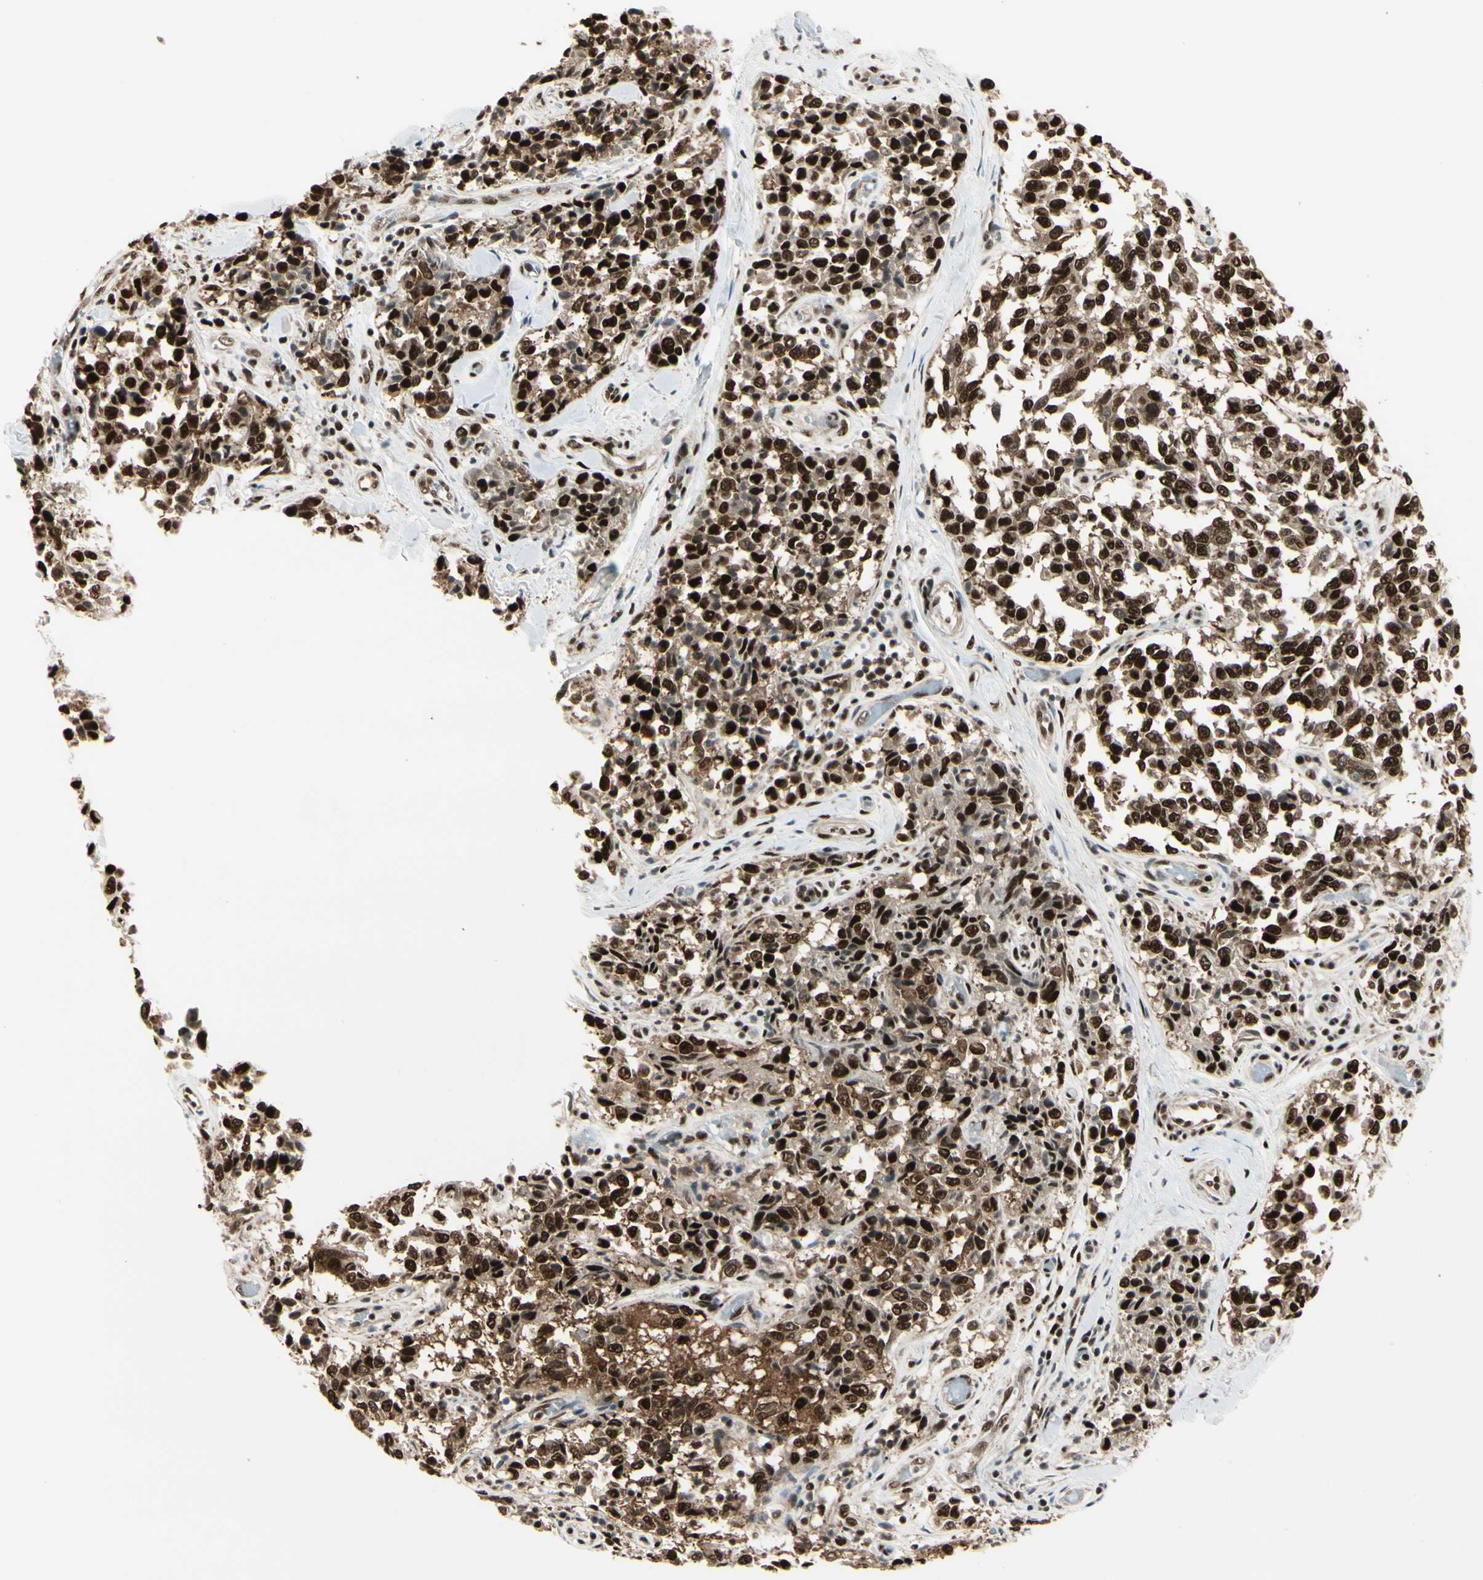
{"staining": {"intensity": "strong", "quantity": ">75%", "location": "nuclear"}, "tissue": "melanoma", "cell_type": "Tumor cells", "image_type": "cancer", "snomed": [{"axis": "morphology", "description": "Malignant melanoma, NOS"}, {"axis": "topography", "description": "Skin"}], "caption": "Protein expression analysis of human melanoma reveals strong nuclear positivity in approximately >75% of tumor cells. (Stains: DAB in brown, nuclei in blue, Microscopy: brightfield microscopy at high magnification).", "gene": "HEXIM1", "patient": {"sex": "female", "age": 64}}